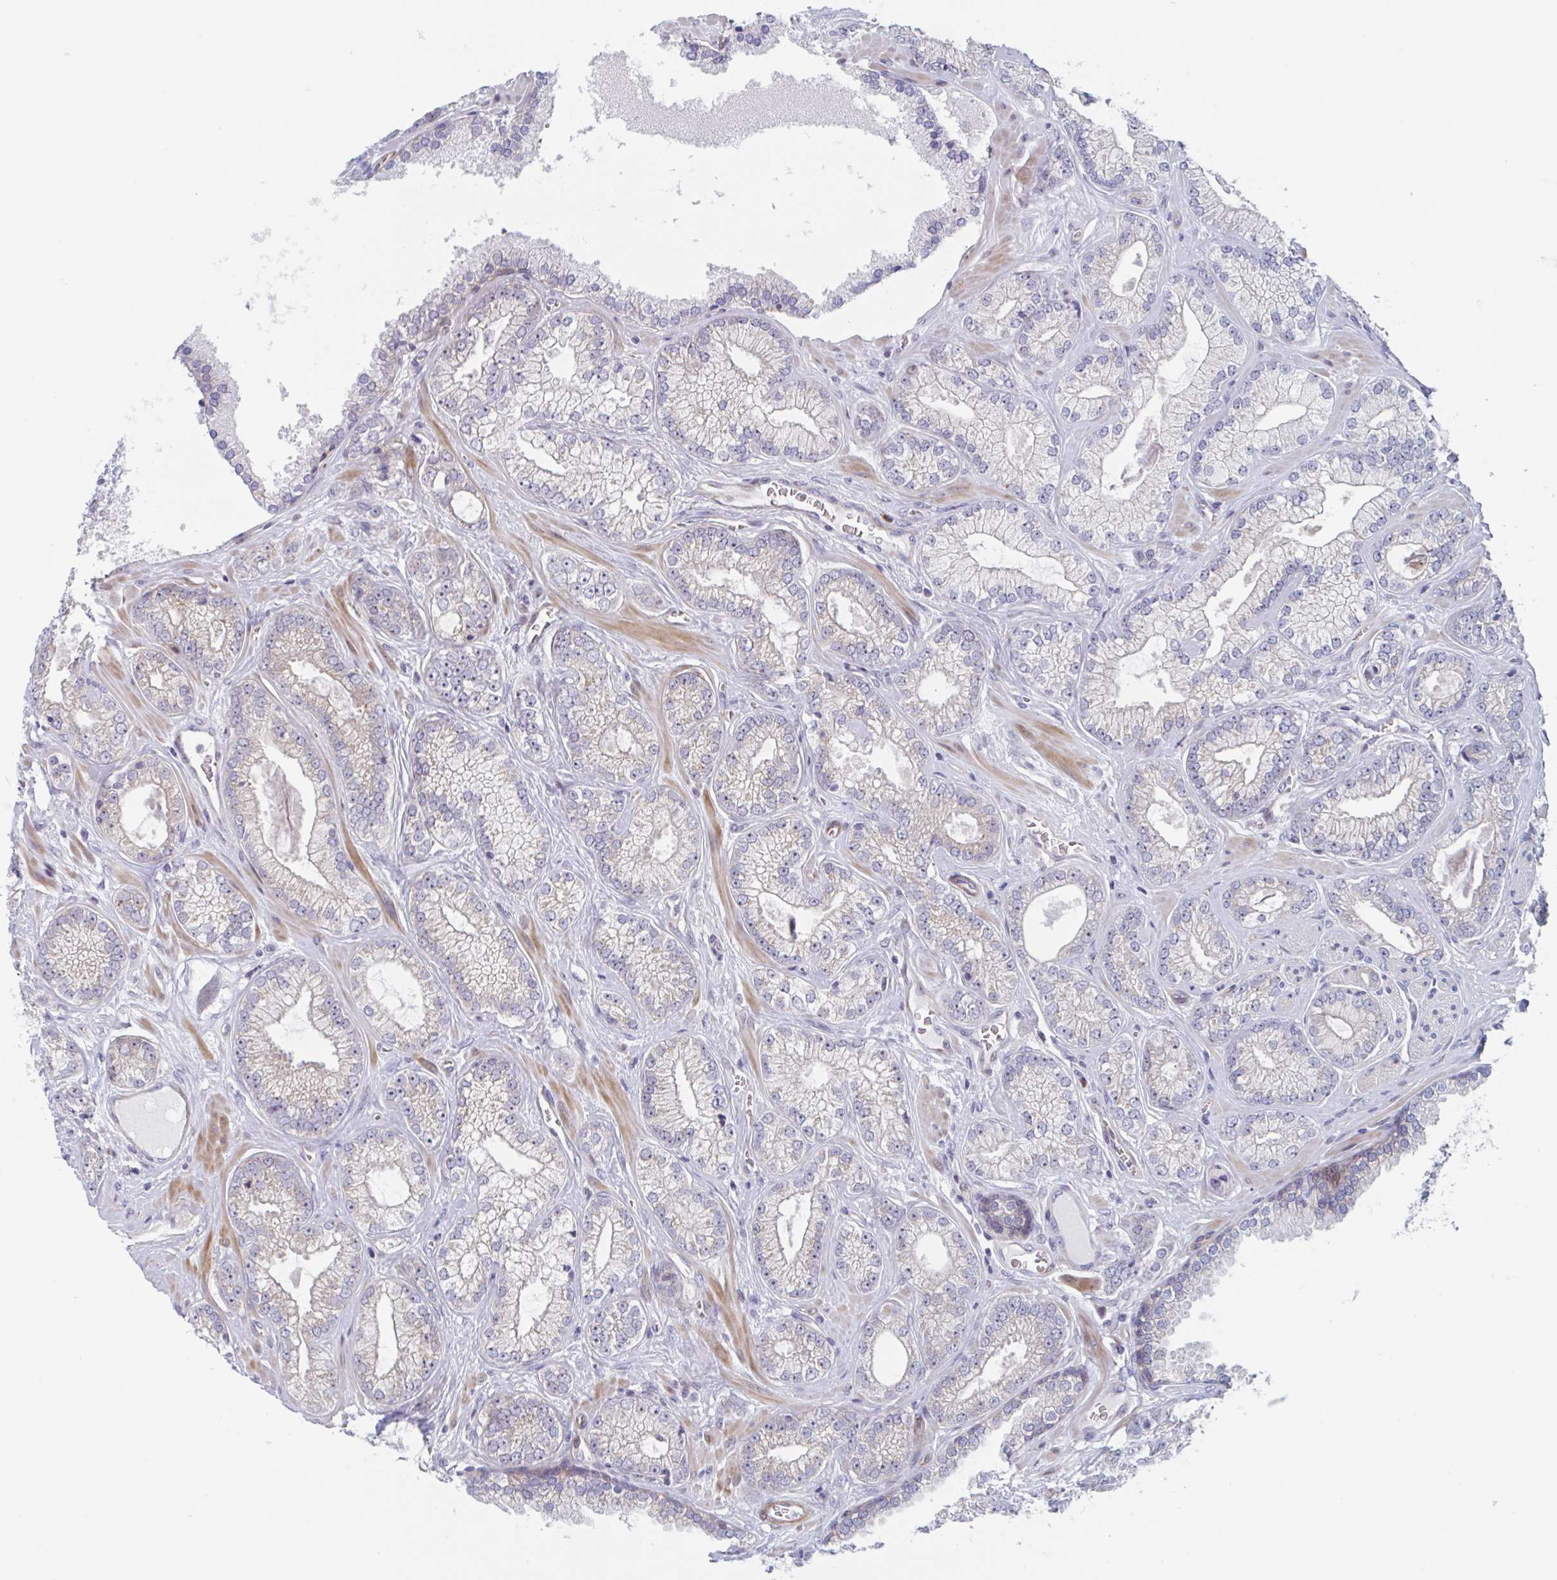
{"staining": {"intensity": "negative", "quantity": "none", "location": "none"}, "tissue": "prostate cancer", "cell_type": "Tumor cells", "image_type": "cancer", "snomed": [{"axis": "morphology", "description": "Adenocarcinoma, High grade"}, {"axis": "topography", "description": "Prostate"}], "caption": "Immunohistochemical staining of human adenocarcinoma (high-grade) (prostate) exhibits no significant expression in tumor cells. The staining was performed using DAB to visualize the protein expression in brown, while the nuclei were stained in blue with hematoxylin (Magnification: 20x).", "gene": "DUXA", "patient": {"sex": "male", "age": 66}}